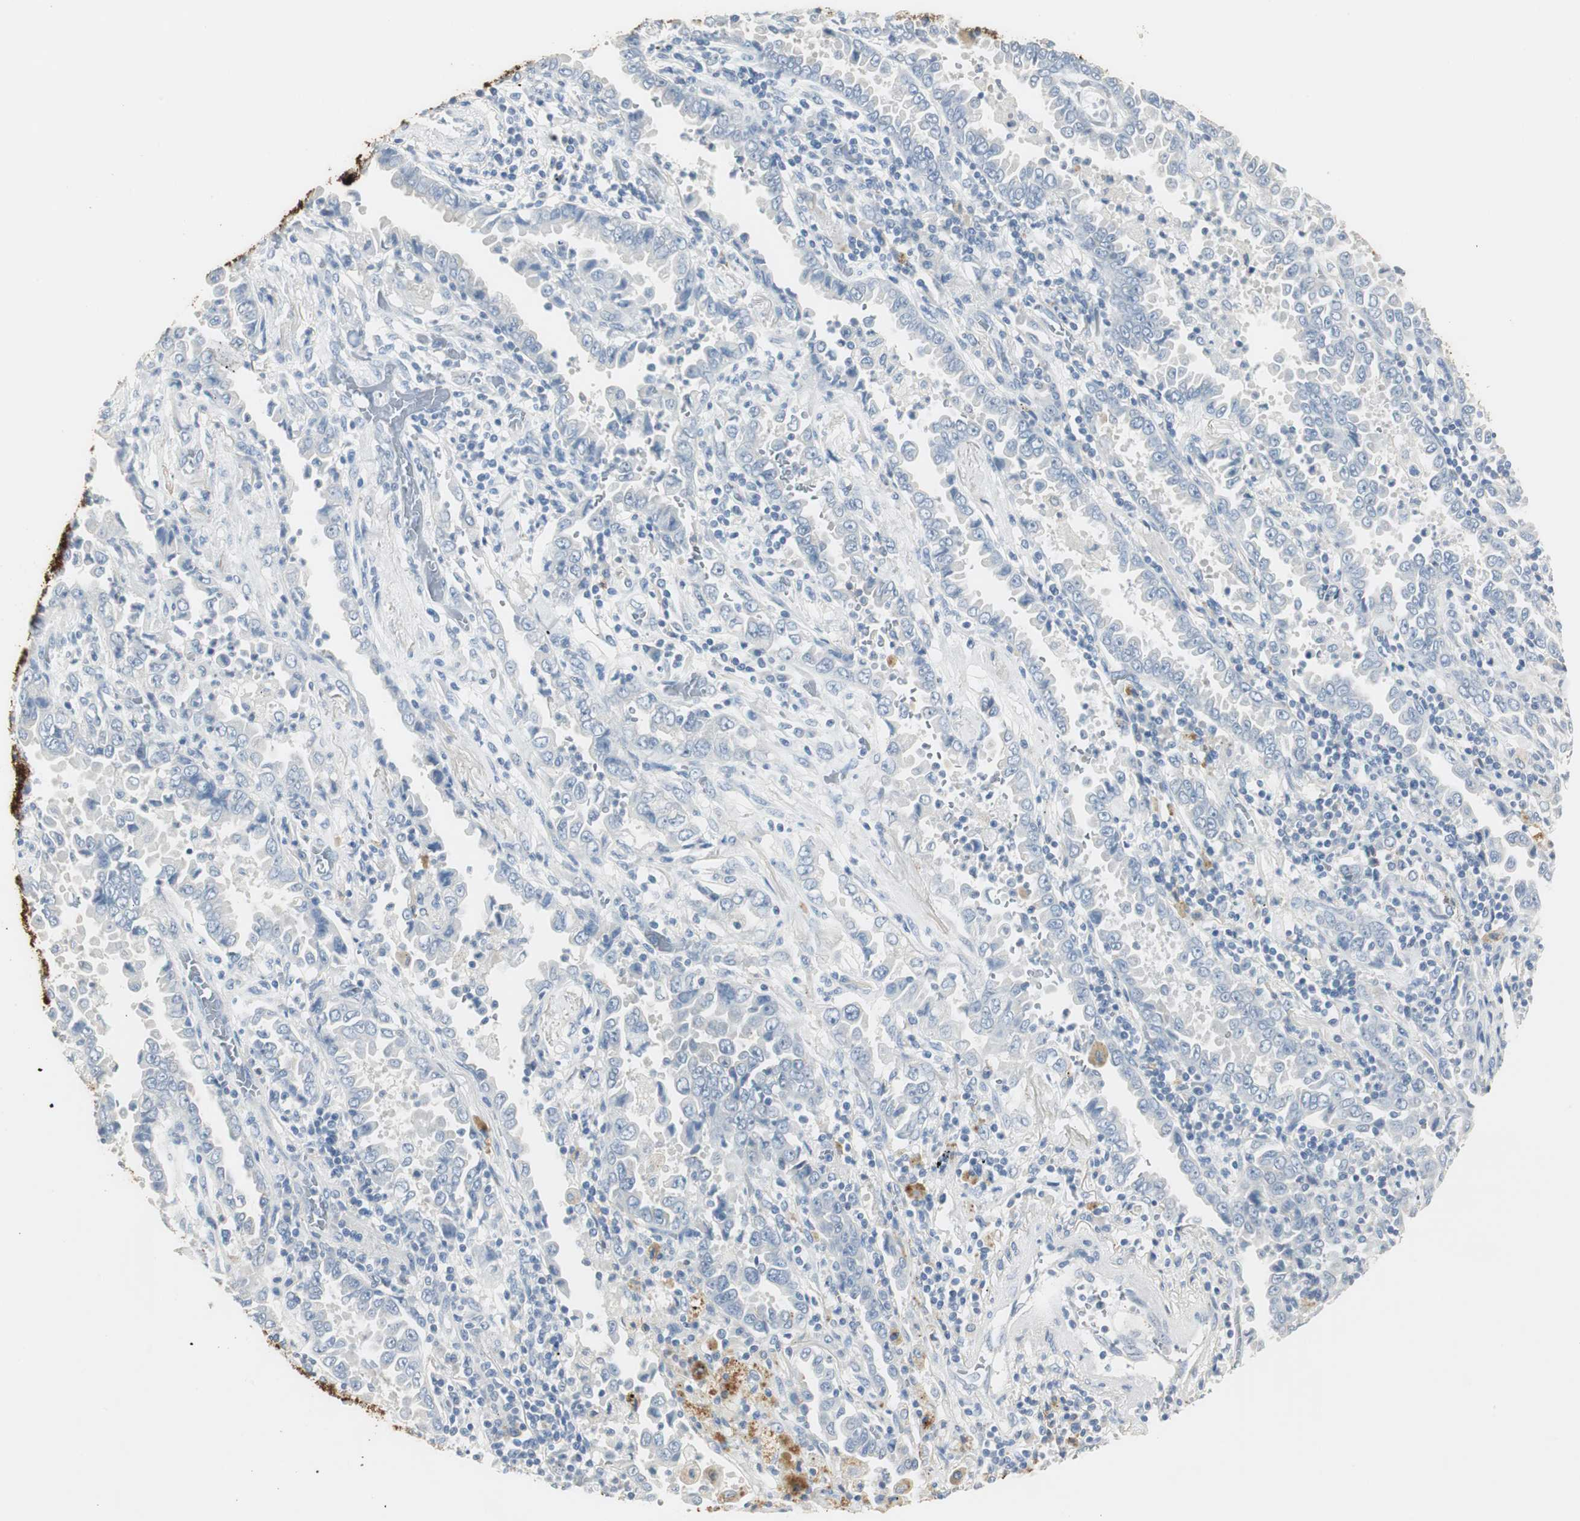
{"staining": {"intensity": "negative", "quantity": "none", "location": "none"}, "tissue": "lung cancer", "cell_type": "Tumor cells", "image_type": "cancer", "snomed": [{"axis": "morphology", "description": "Normal tissue, NOS"}, {"axis": "morphology", "description": "Inflammation, NOS"}, {"axis": "morphology", "description": "Adenocarcinoma, NOS"}, {"axis": "topography", "description": "Lung"}], "caption": "A high-resolution image shows immunohistochemistry staining of adenocarcinoma (lung), which demonstrates no significant positivity in tumor cells. (Stains: DAB immunohistochemistry with hematoxylin counter stain, Microscopy: brightfield microscopy at high magnification).", "gene": "LRP2", "patient": {"sex": "female", "age": 64}}